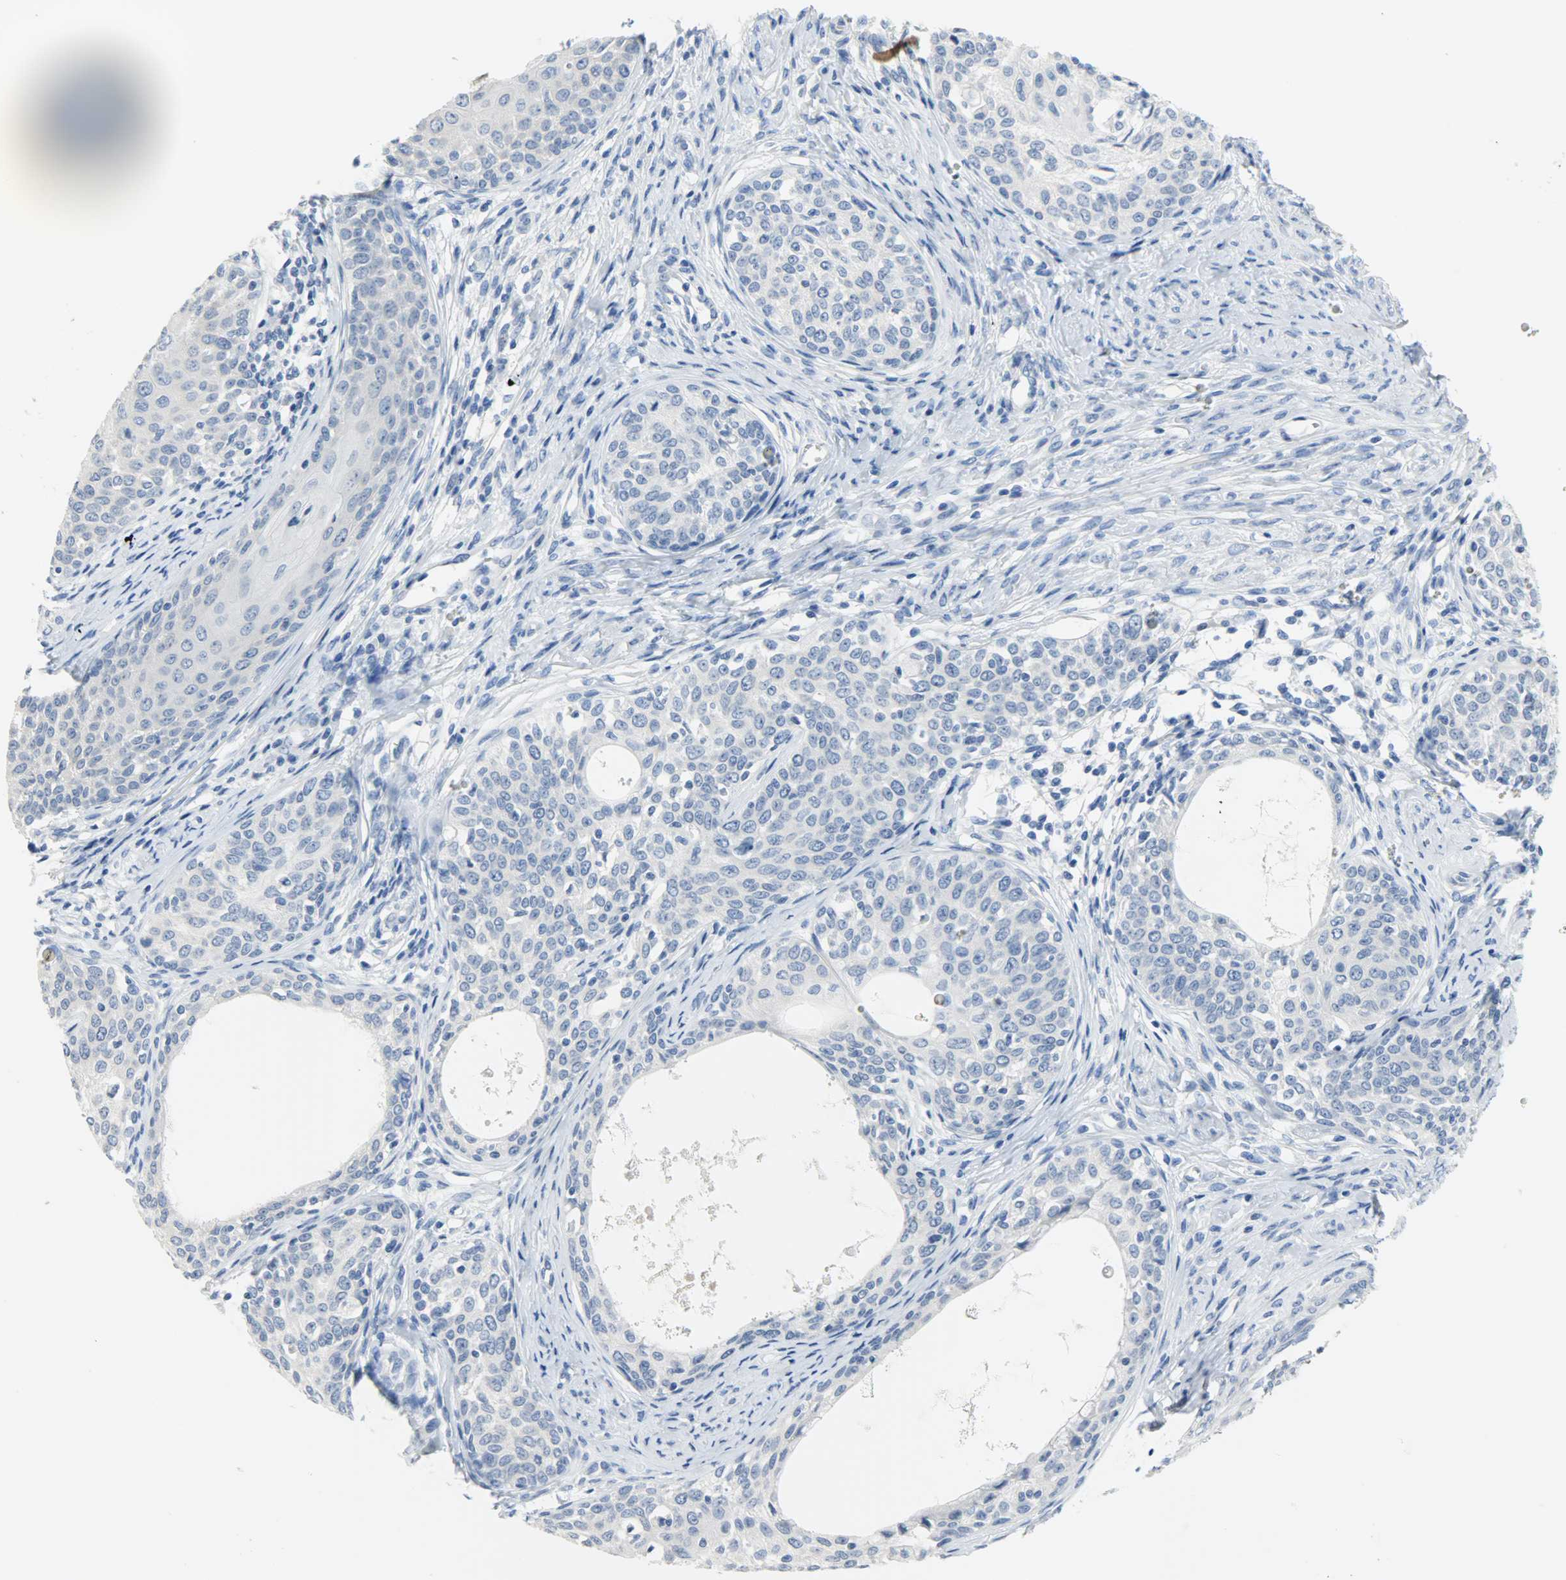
{"staining": {"intensity": "negative", "quantity": "none", "location": "none"}, "tissue": "cervical cancer", "cell_type": "Tumor cells", "image_type": "cancer", "snomed": [{"axis": "morphology", "description": "Squamous cell carcinoma, NOS"}, {"axis": "morphology", "description": "Adenocarcinoma, NOS"}, {"axis": "topography", "description": "Cervix"}], "caption": "A micrograph of human cervical cancer (squamous cell carcinoma) is negative for staining in tumor cells.", "gene": "CEBPE", "patient": {"sex": "female", "age": 52}}